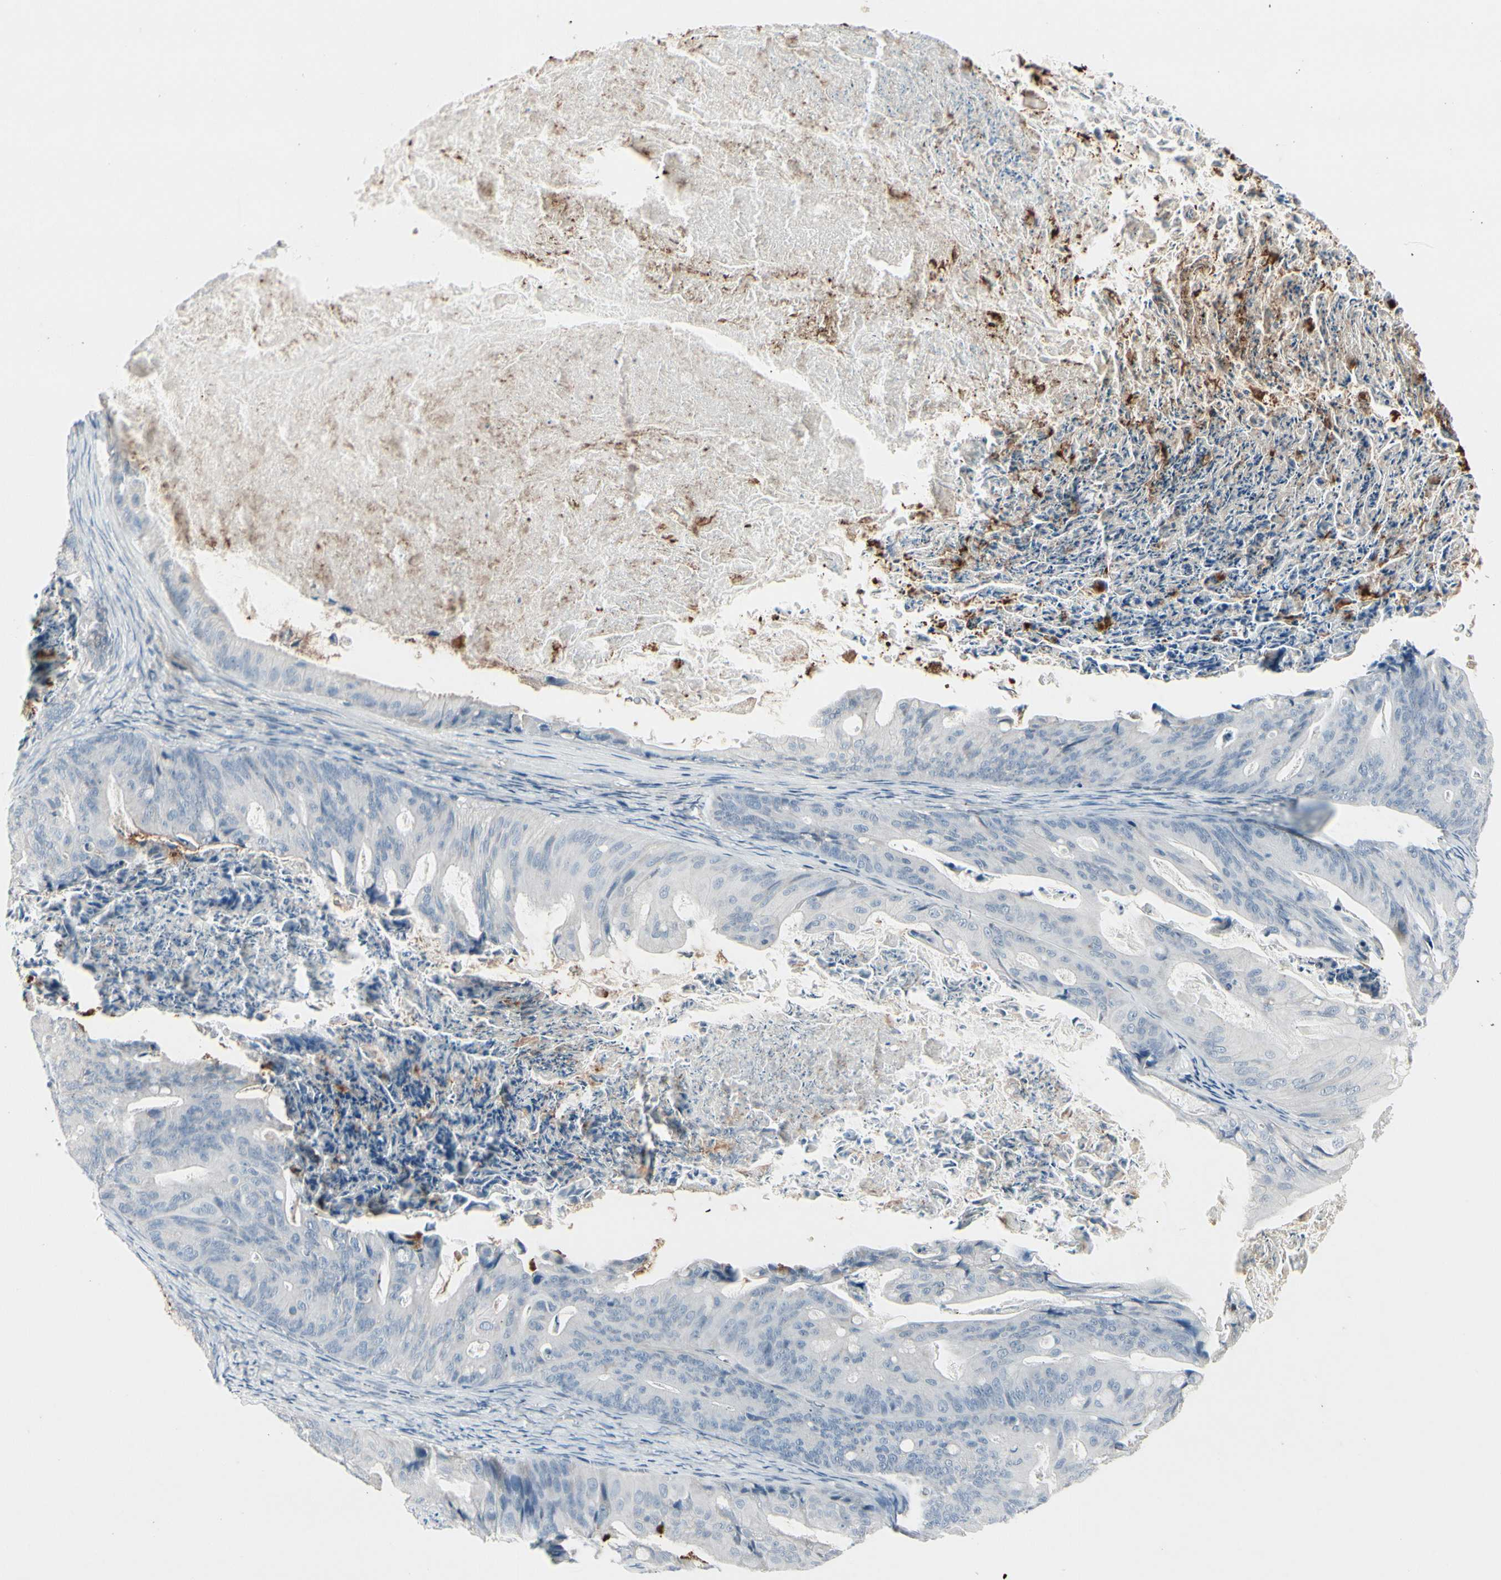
{"staining": {"intensity": "negative", "quantity": "none", "location": "none"}, "tissue": "ovarian cancer", "cell_type": "Tumor cells", "image_type": "cancer", "snomed": [{"axis": "morphology", "description": "Cystadenocarcinoma, mucinous, NOS"}, {"axis": "topography", "description": "Ovary"}], "caption": "Tumor cells show no significant staining in ovarian cancer.", "gene": "IGHG1", "patient": {"sex": "female", "age": 37}}